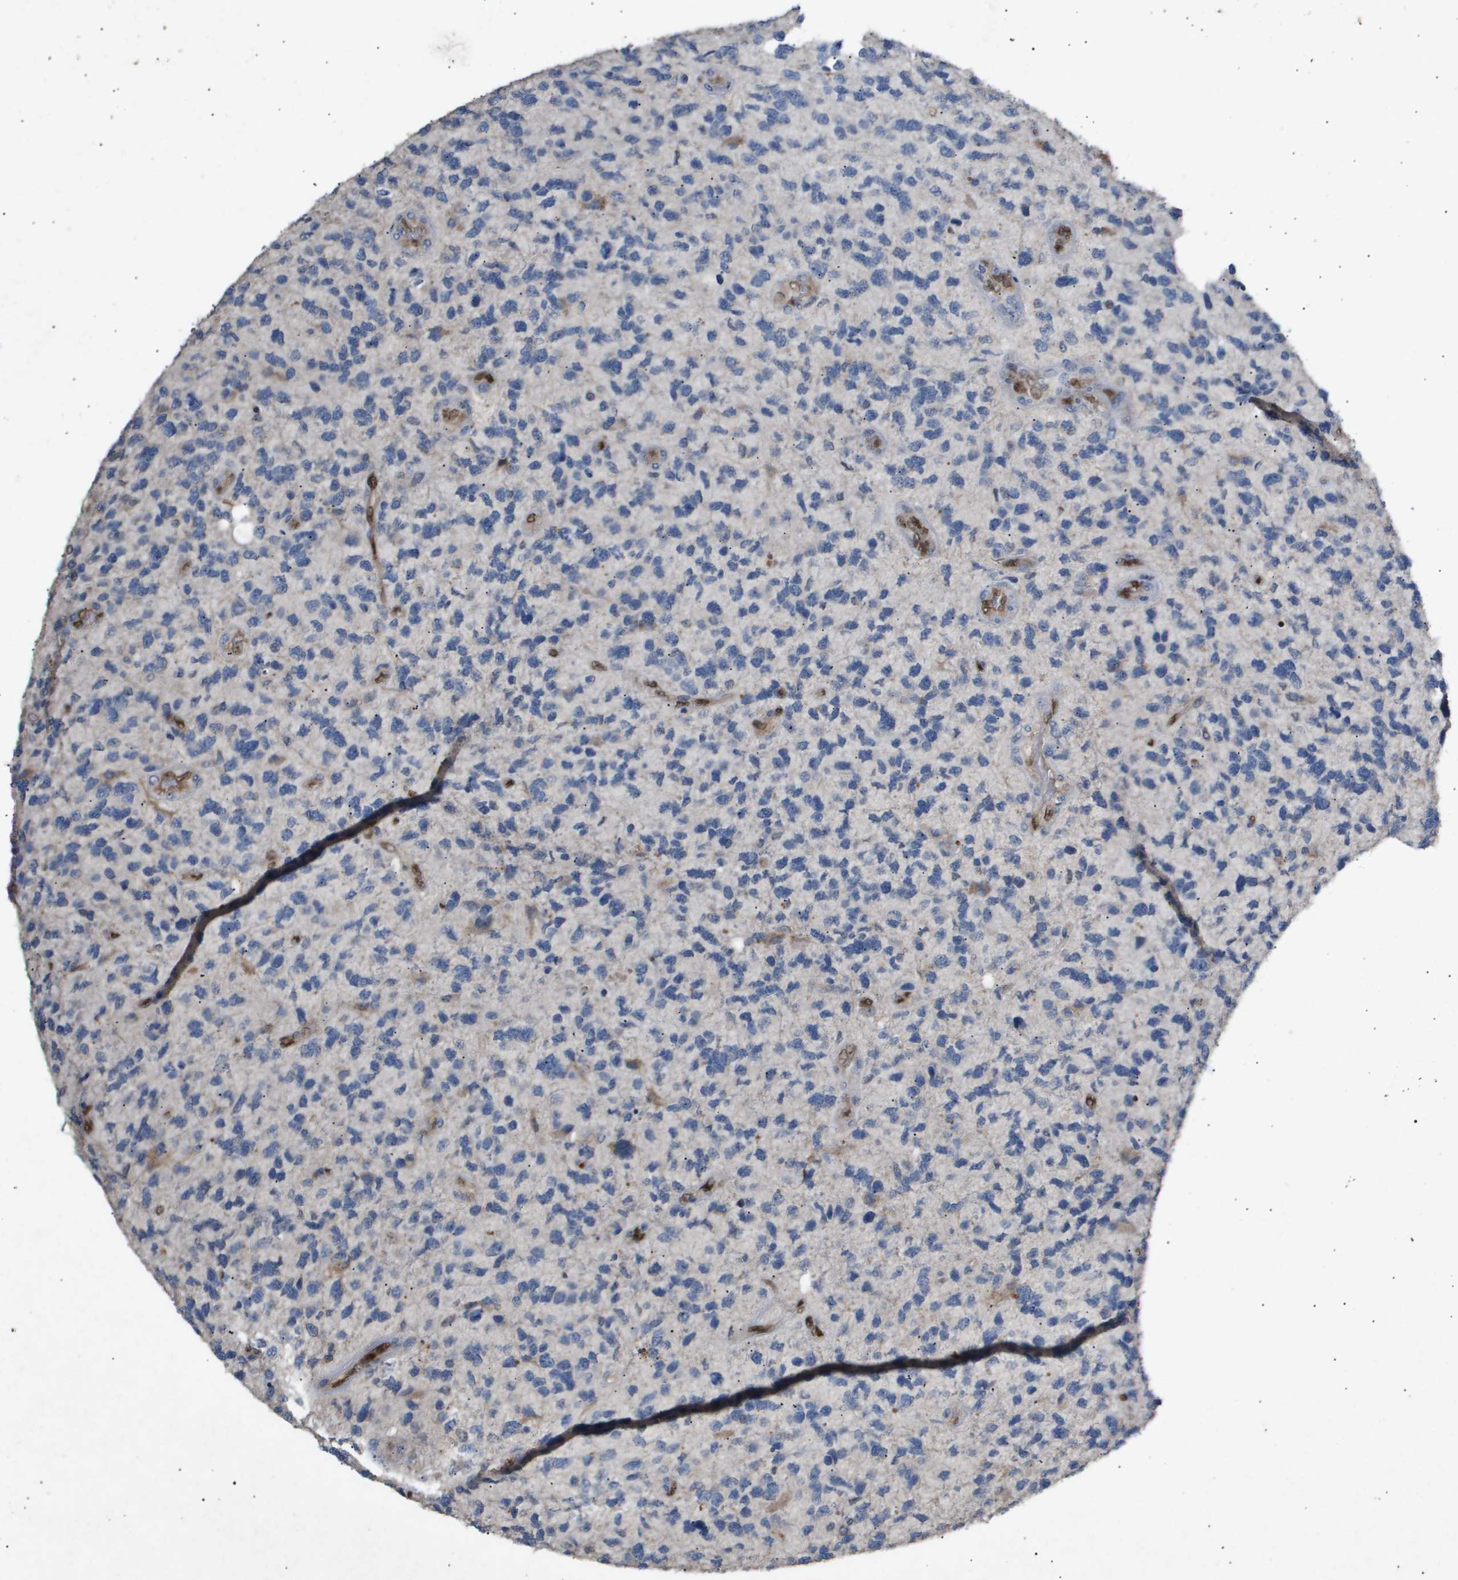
{"staining": {"intensity": "negative", "quantity": "none", "location": "none"}, "tissue": "glioma", "cell_type": "Tumor cells", "image_type": "cancer", "snomed": [{"axis": "morphology", "description": "Glioma, malignant, High grade"}, {"axis": "topography", "description": "Brain"}], "caption": "An immunohistochemistry (IHC) micrograph of glioma is shown. There is no staining in tumor cells of glioma.", "gene": "ERG", "patient": {"sex": "female", "age": 58}}